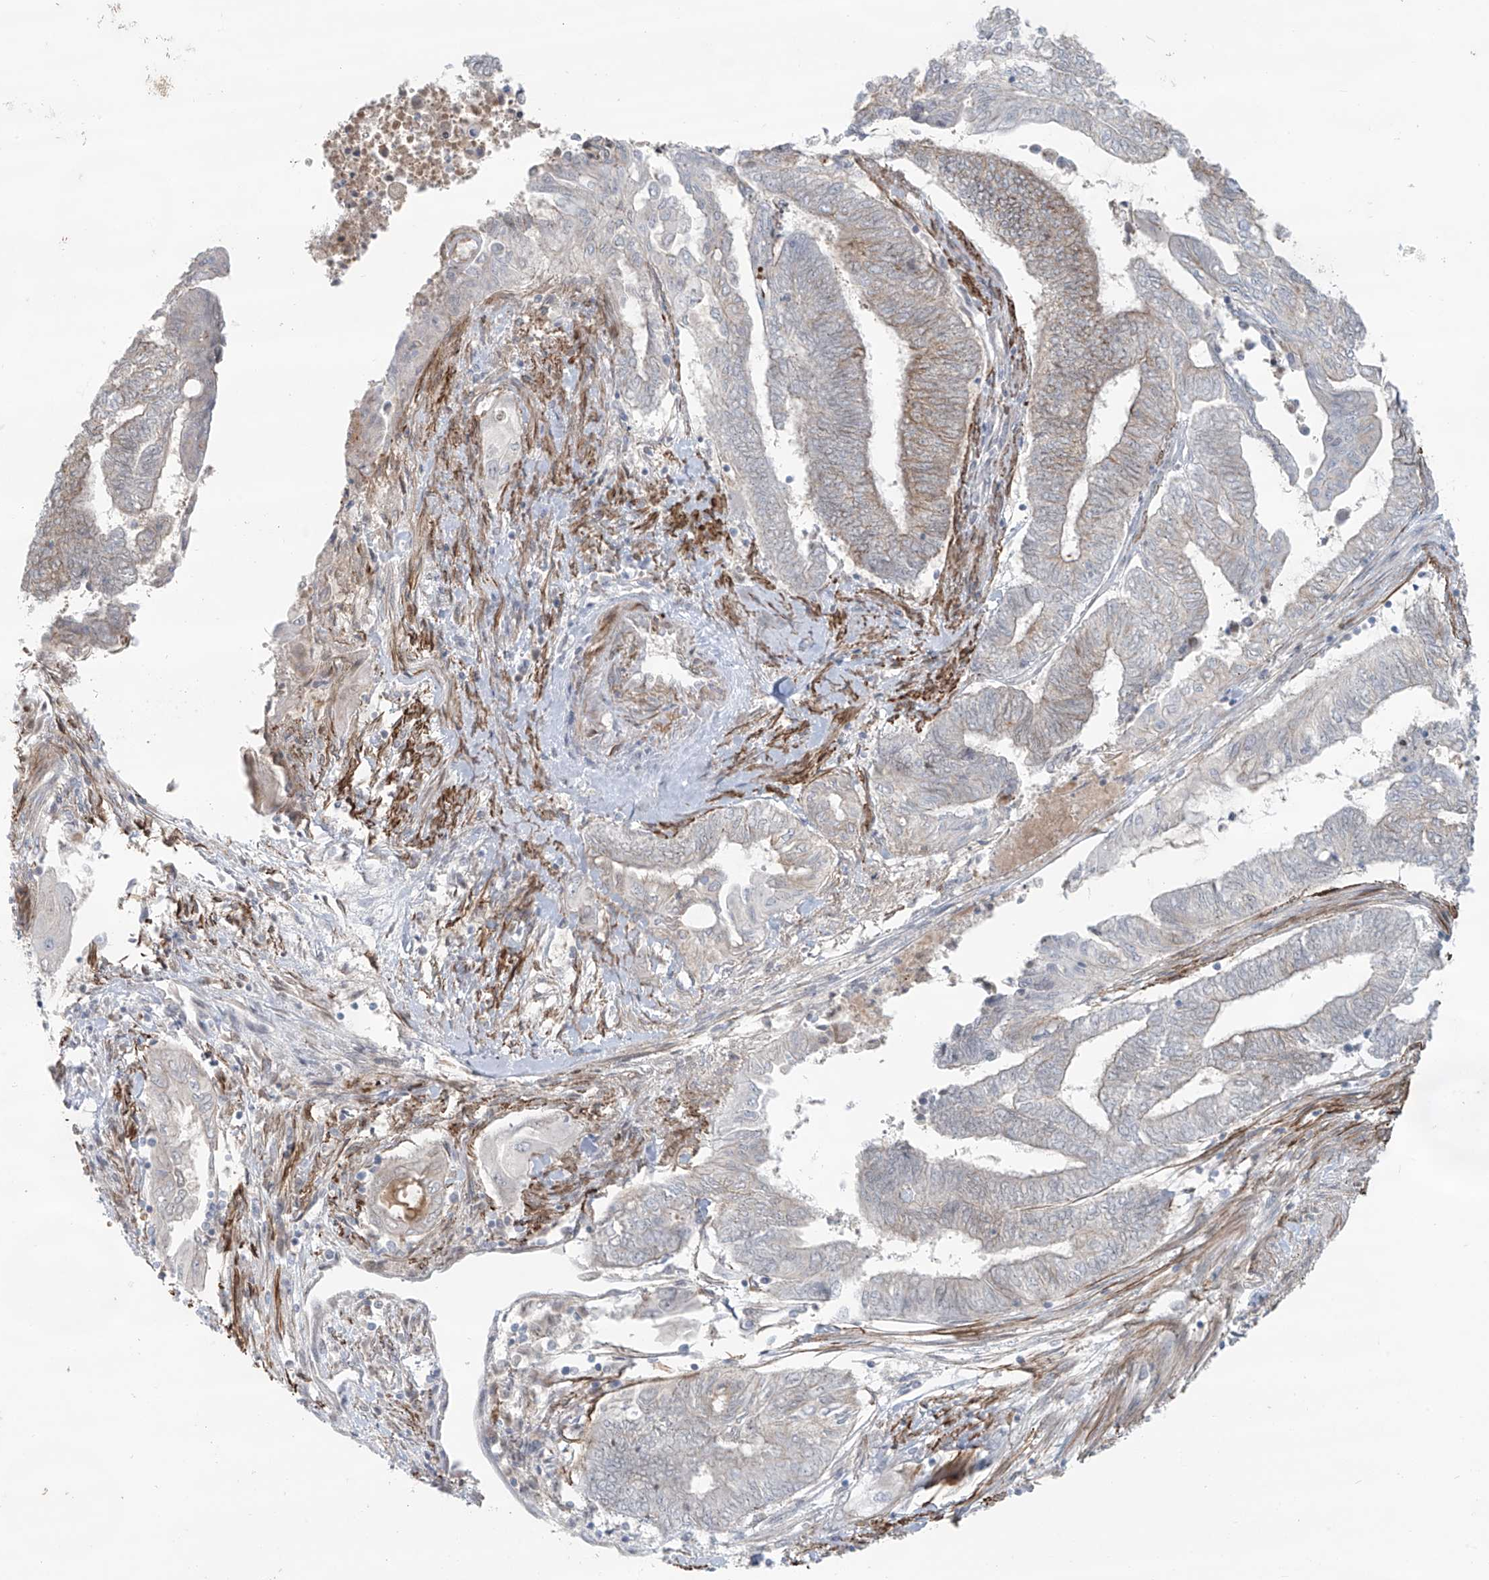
{"staining": {"intensity": "weak", "quantity": "<25%", "location": "nuclear"}, "tissue": "endometrial cancer", "cell_type": "Tumor cells", "image_type": "cancer", "snomed": [{"axis": "morphology", "description": "Adenocarcinoma, NOS"}, {"axis": "topography", "description": "Uterus"}, {"axis": "topography", "description": "Endometrium"}], "caption": "Immunohistochemical staining of endometrial cancer (adenocarcinoma) reveals no significant positivity in tumor cells.", "gene": "RASGEF1A", "patient": {"sex": "female", "age": 70}}